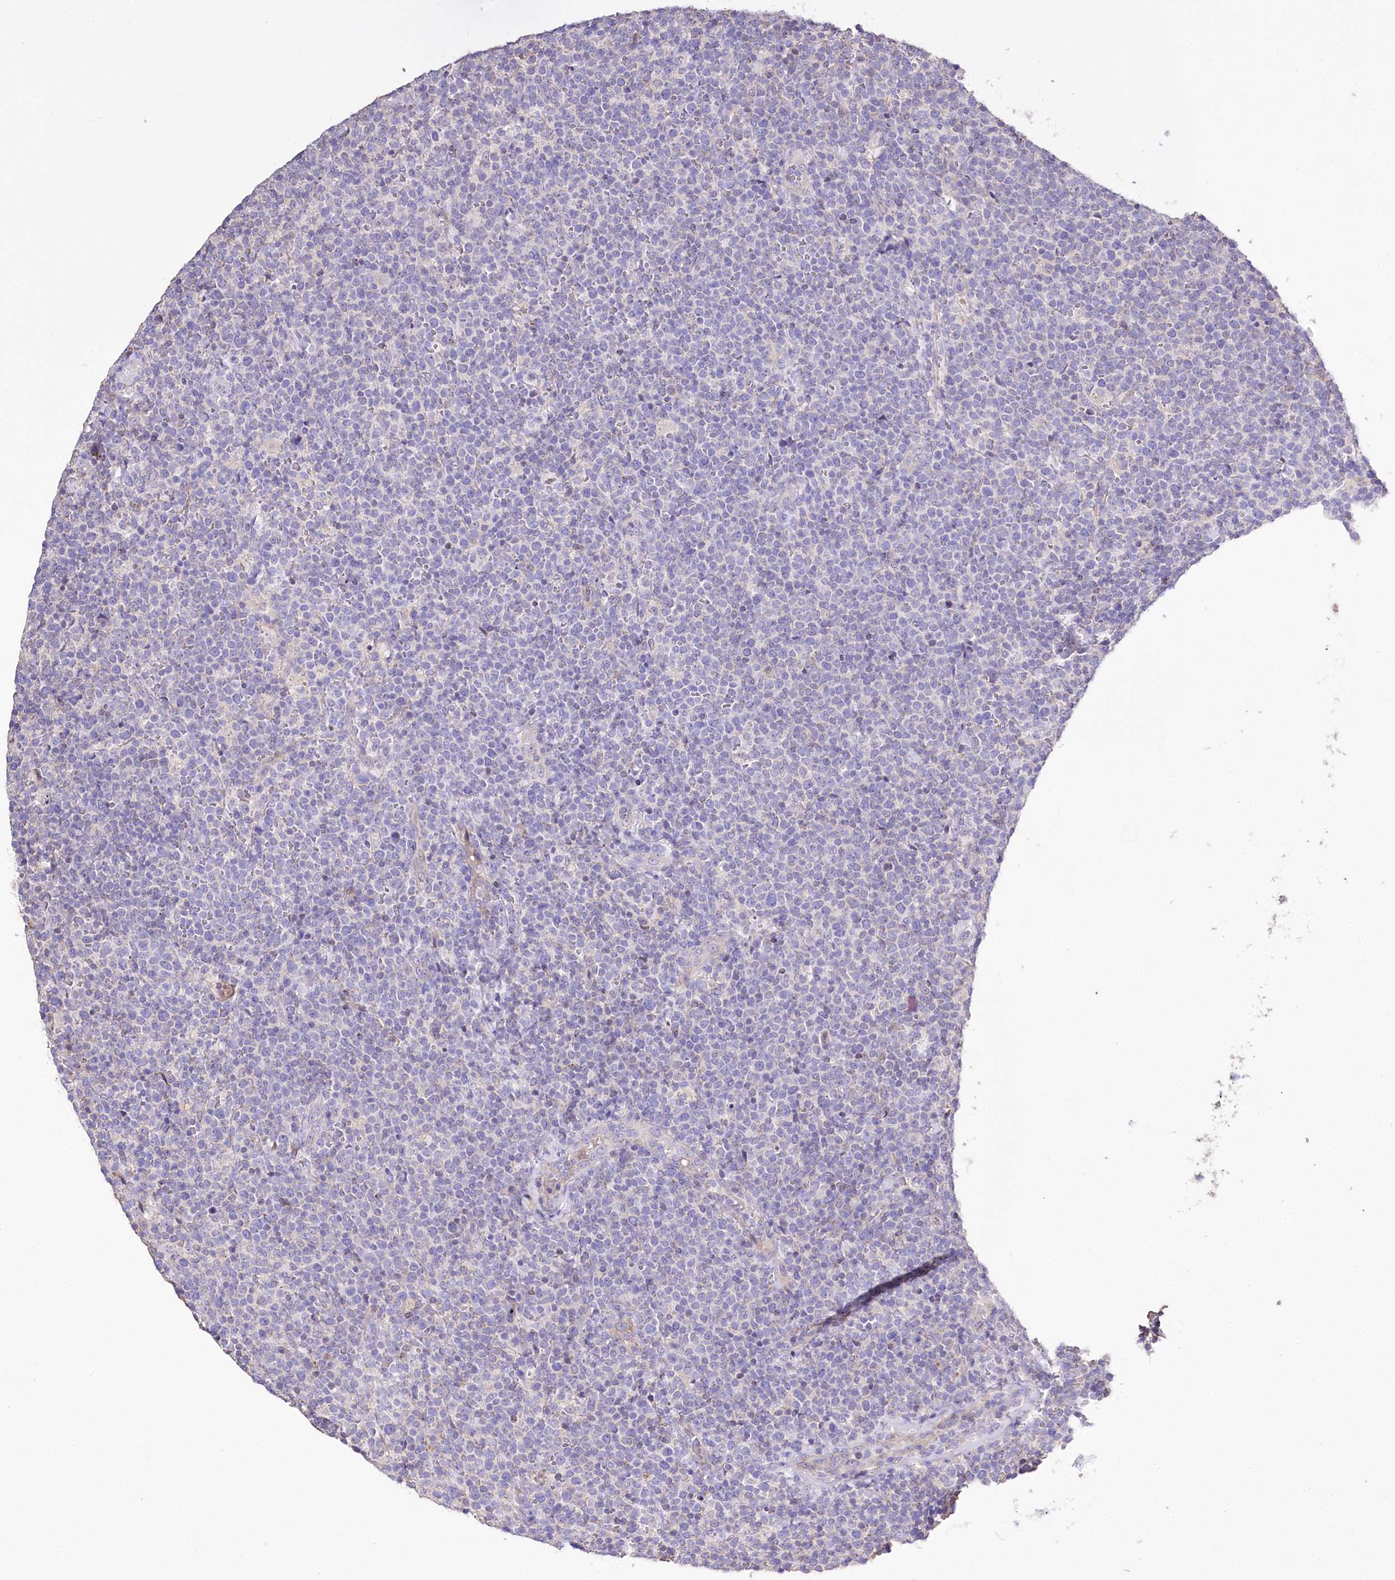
{"staining": {"intensity": "negative", "quantity": "none", "location": "none"}, "tissue": "lymphoma", "cell_type": "Tumor cells", "image_type": "cancer", "snomed": [{"axis": "morphology", "description": "Malignant lymphoma, non-Hodgkin's type, High grade"}, {"axis": "topography", "description": "Lymph node"}], "caption": "Immunohistochemical staining of lymphoma exhibits no significant staining in tumor cells.", "gene": "PTER", "patient": {"sex": "male", "age": 61}}